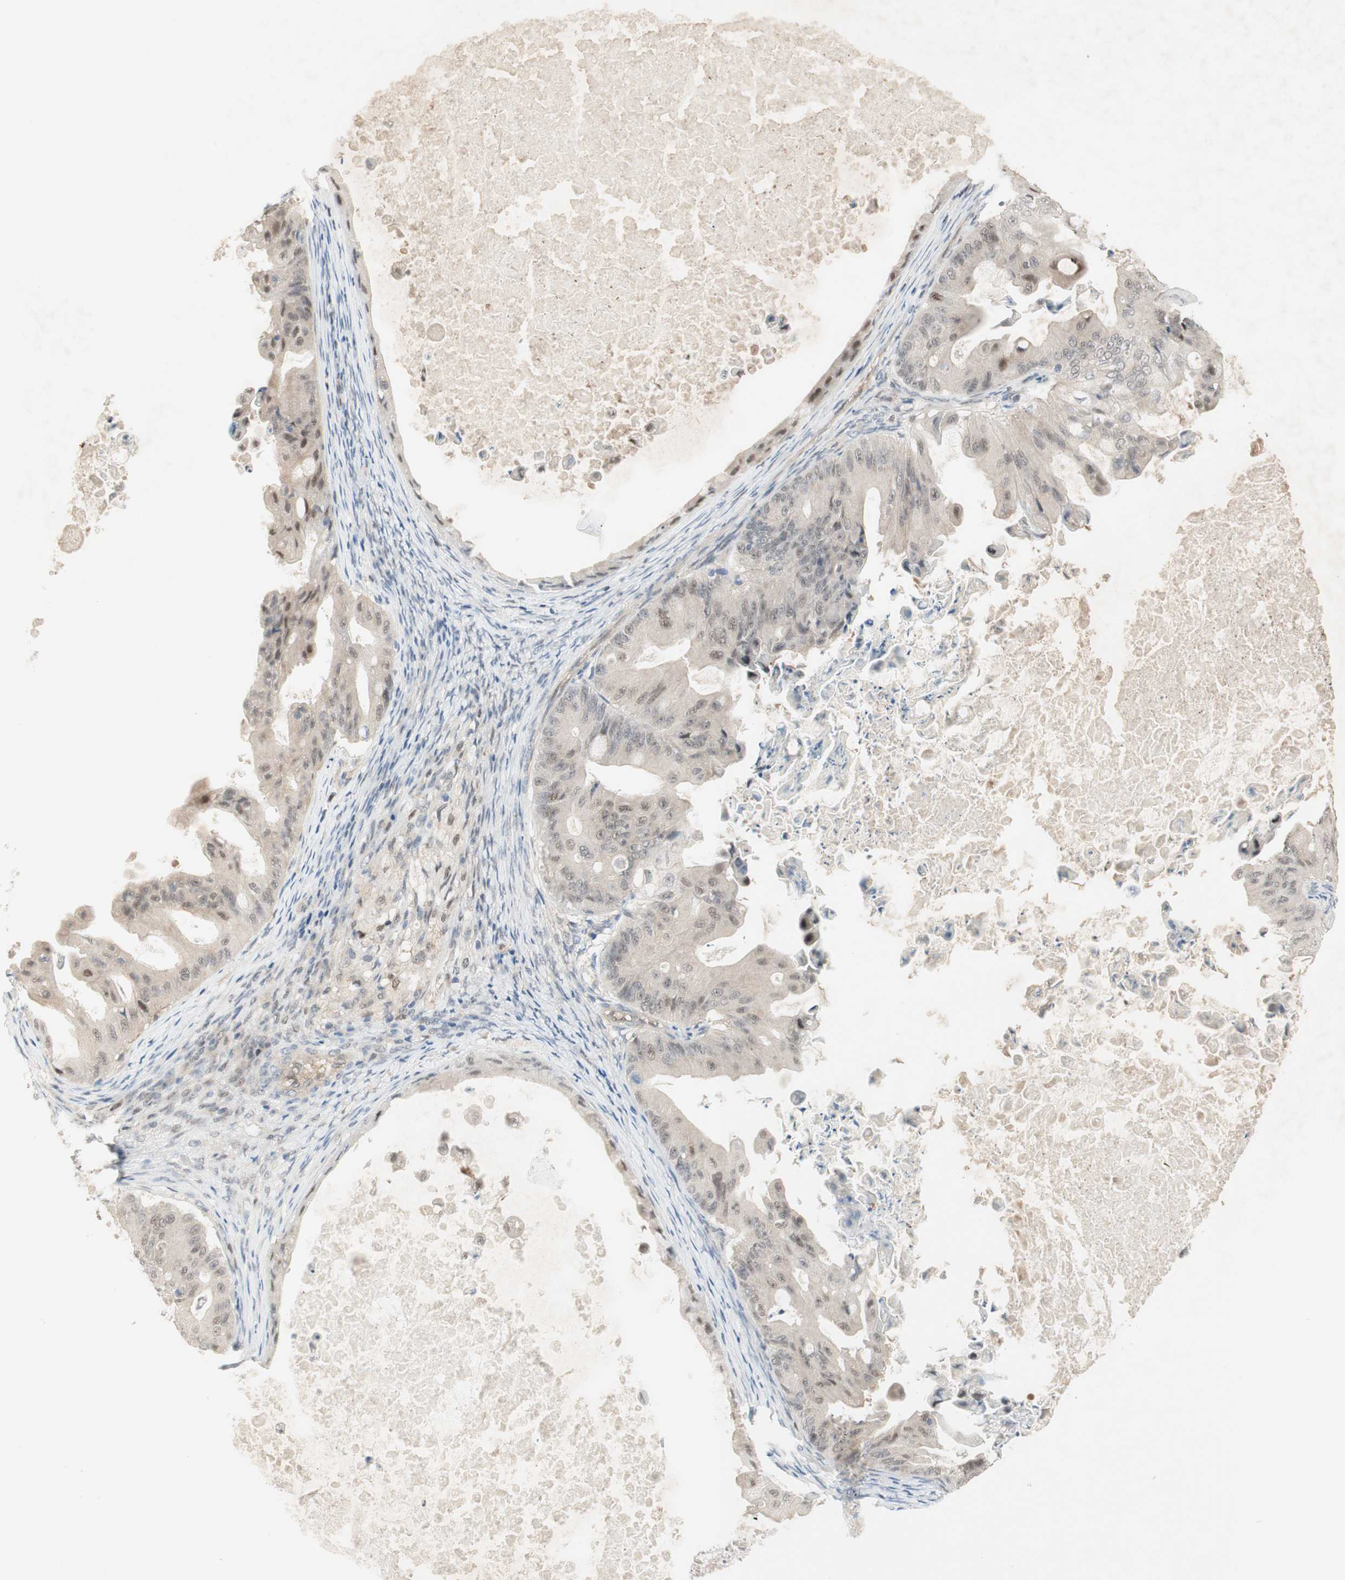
{"staining": {"intensity": "weak", "quantity": "25%-75%", "location": "nuclear"}, "tissue": "ovarian cancer", "cell_type": "Tumor cells", "image_type": "cancer", "snomed": [{"axis": "morphology", "description": "Cystadenocarcinoma, mucinous, NOS"}, {"axis": "topography", "description": "Ovary"}], "caption": "Ovarian cancer was stained to show a protein in brown. There is low levels of weak nuclear staining in about 25%-75% of tumor cells. Using DAB (brown) and hematoxylin (blue) stains, captured at high magnification using brightfield microscopy.", "gene": "RFNG", "patient": {"sex": "female", "age": 37}}